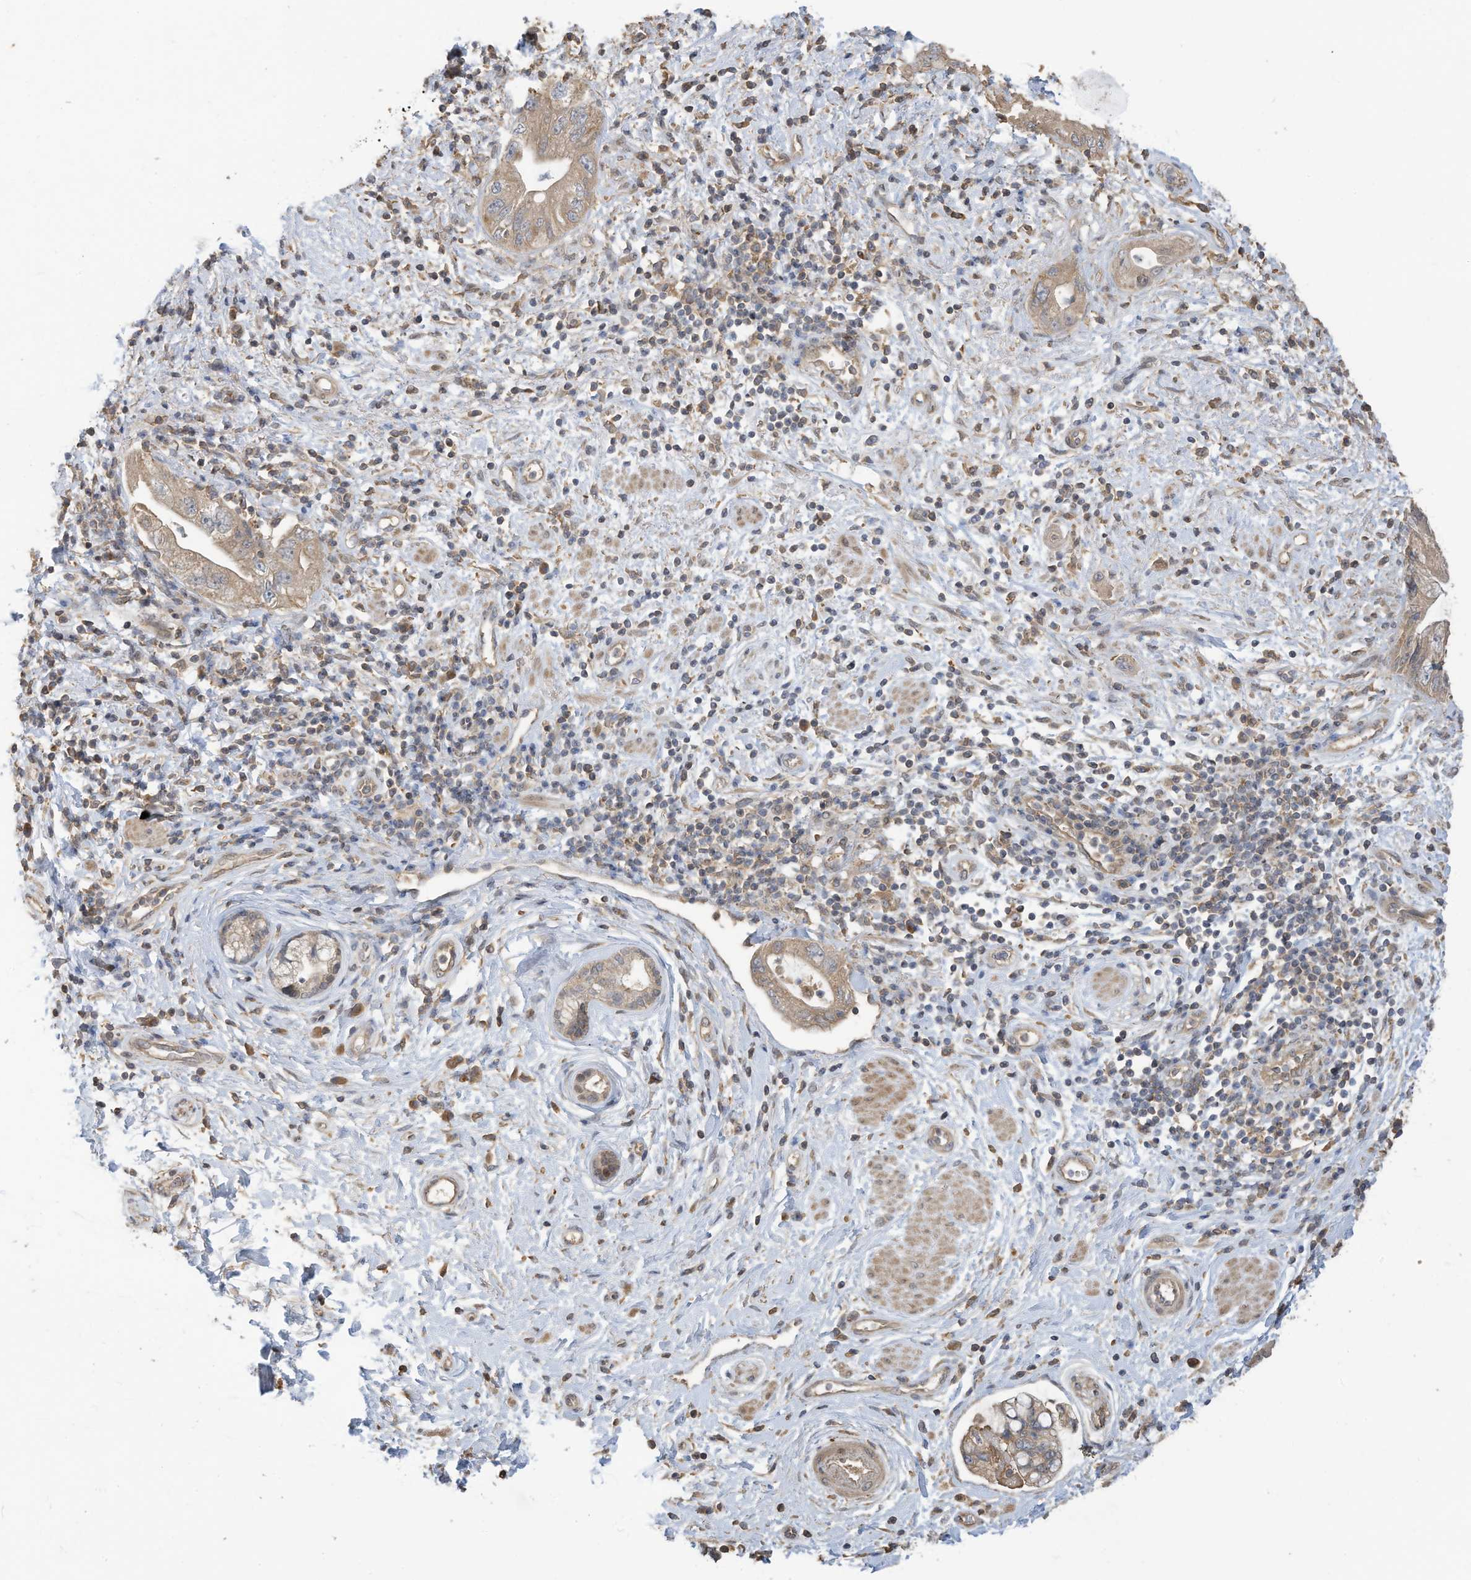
{"staining": {"intensity": "weak", "quantity": ">75%", "location": "cytoplasmic/membranous"}, "tissue": "pancreatic cancer", "cell_type": "Tumor cells", "image_type": "cancer", "snomed": [{"axis": "morphology", "description": "Adenocarcinoma, NOS"}, {"axis": "topography", "description": "Pancreas"}], "caption": "Immunohistochemistry (IHC) staining of pancreatic adenocarcinoma, which displays low levels of weak cytoplasmic/membranous expression in about >75% of tumor cells indicating weak cytoplasmic/membranous protein expression. The staining was performed using DAB (brown) for protein detection and nuclei were counterstained in hematoxylin (blue).", "gene": "REC8", "patient": {"sex": "female", "age": 73}}